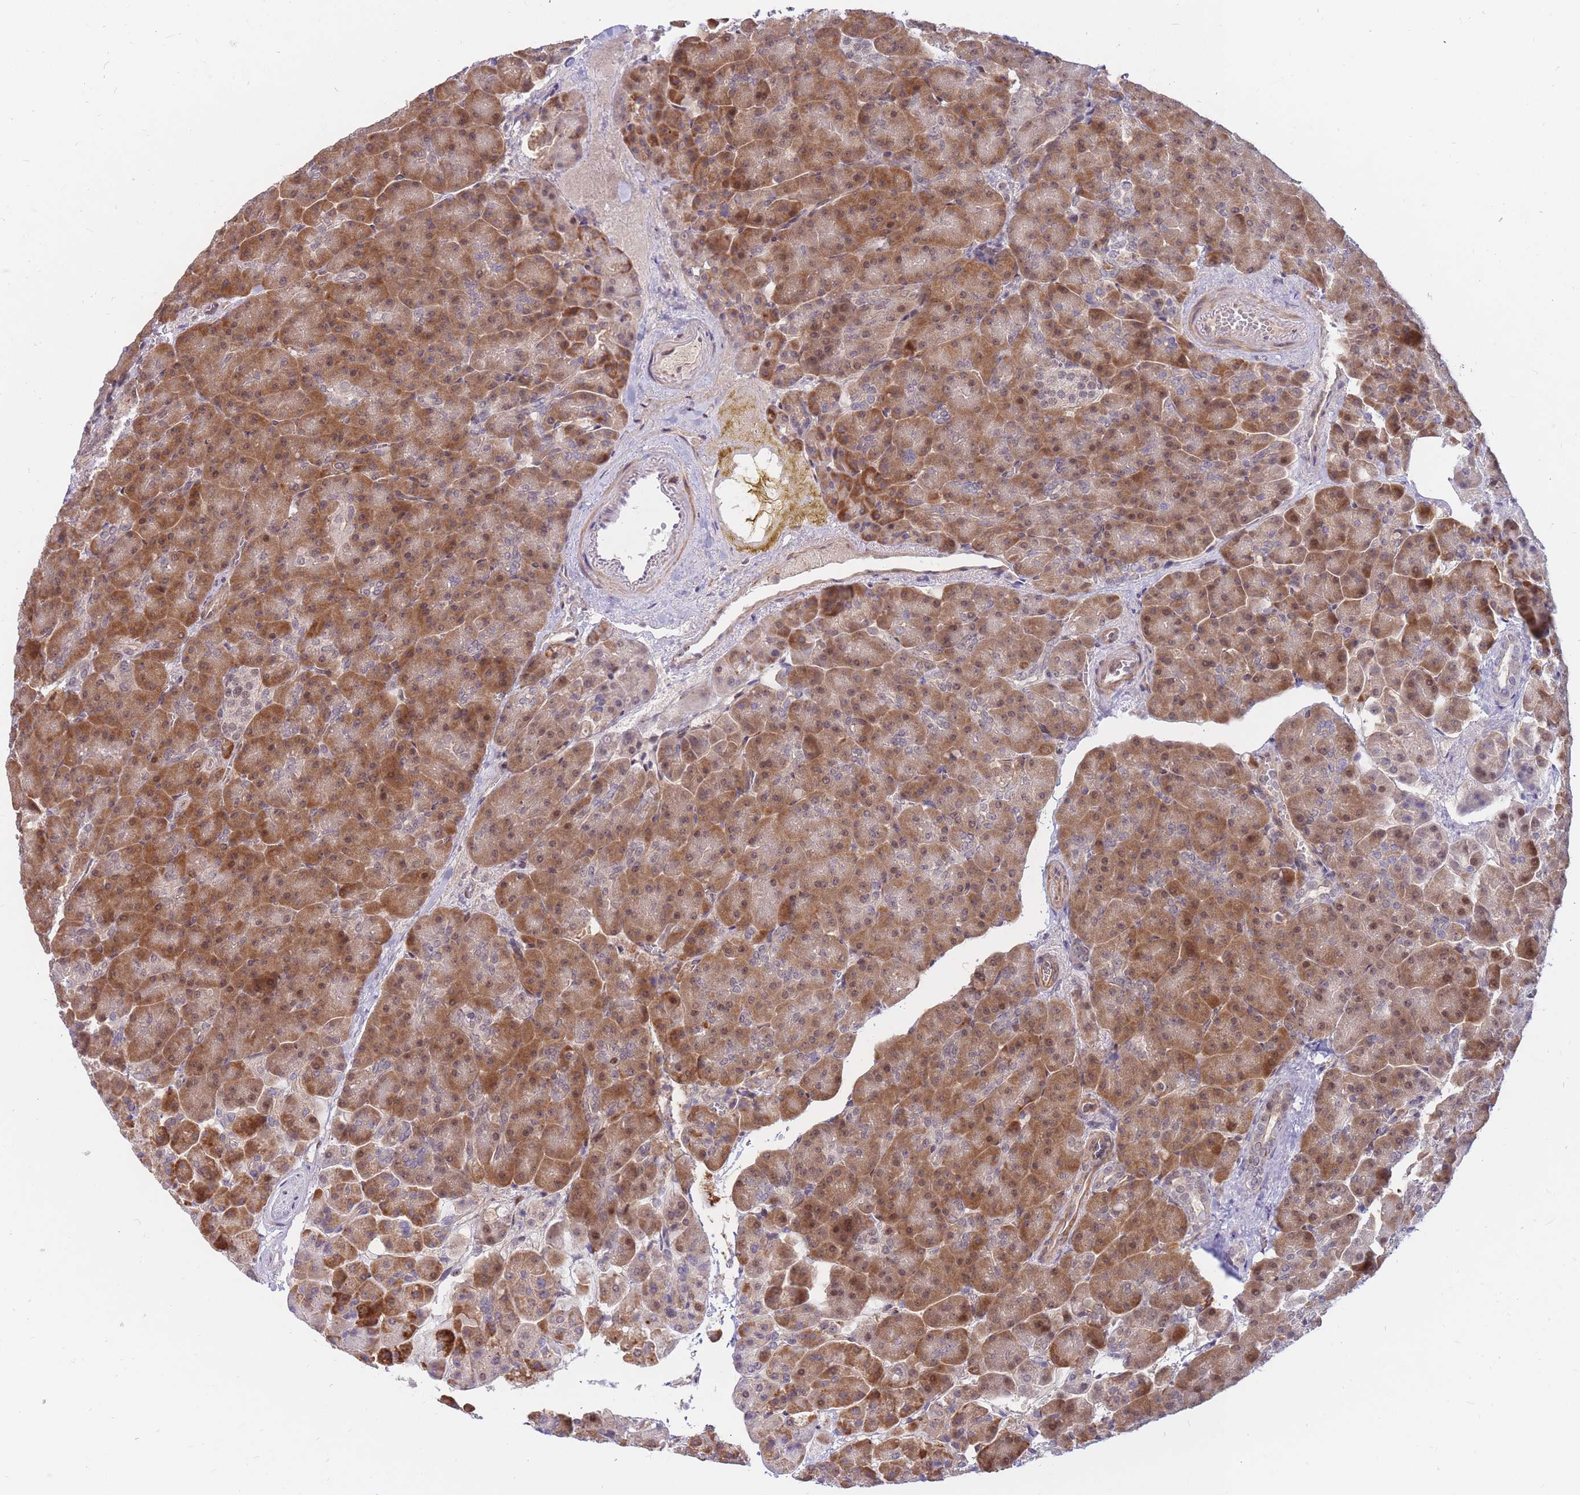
{"staining": {"intensity": "moderate", "quantity": ">75%", "location": "cytoplasmic/membranous,nuclear"}, "tissue": "pancreas", "cell_type": "Exocrine glandular cells", "image_type": "normal", "snomed": [{"axis": "morphology", "description": "Normal tissue, NOS"}, {"axis": "topography", "description": "Pancreas"}], "caption": "Protein staining of unremarkable pancreas displays moderate cytoplasmic/membranous,nuclear staining in approximately >75% of exocrine glandular cells.", "gene": "ERICH6B", "patient": {"sex": "female", "age": 74}}